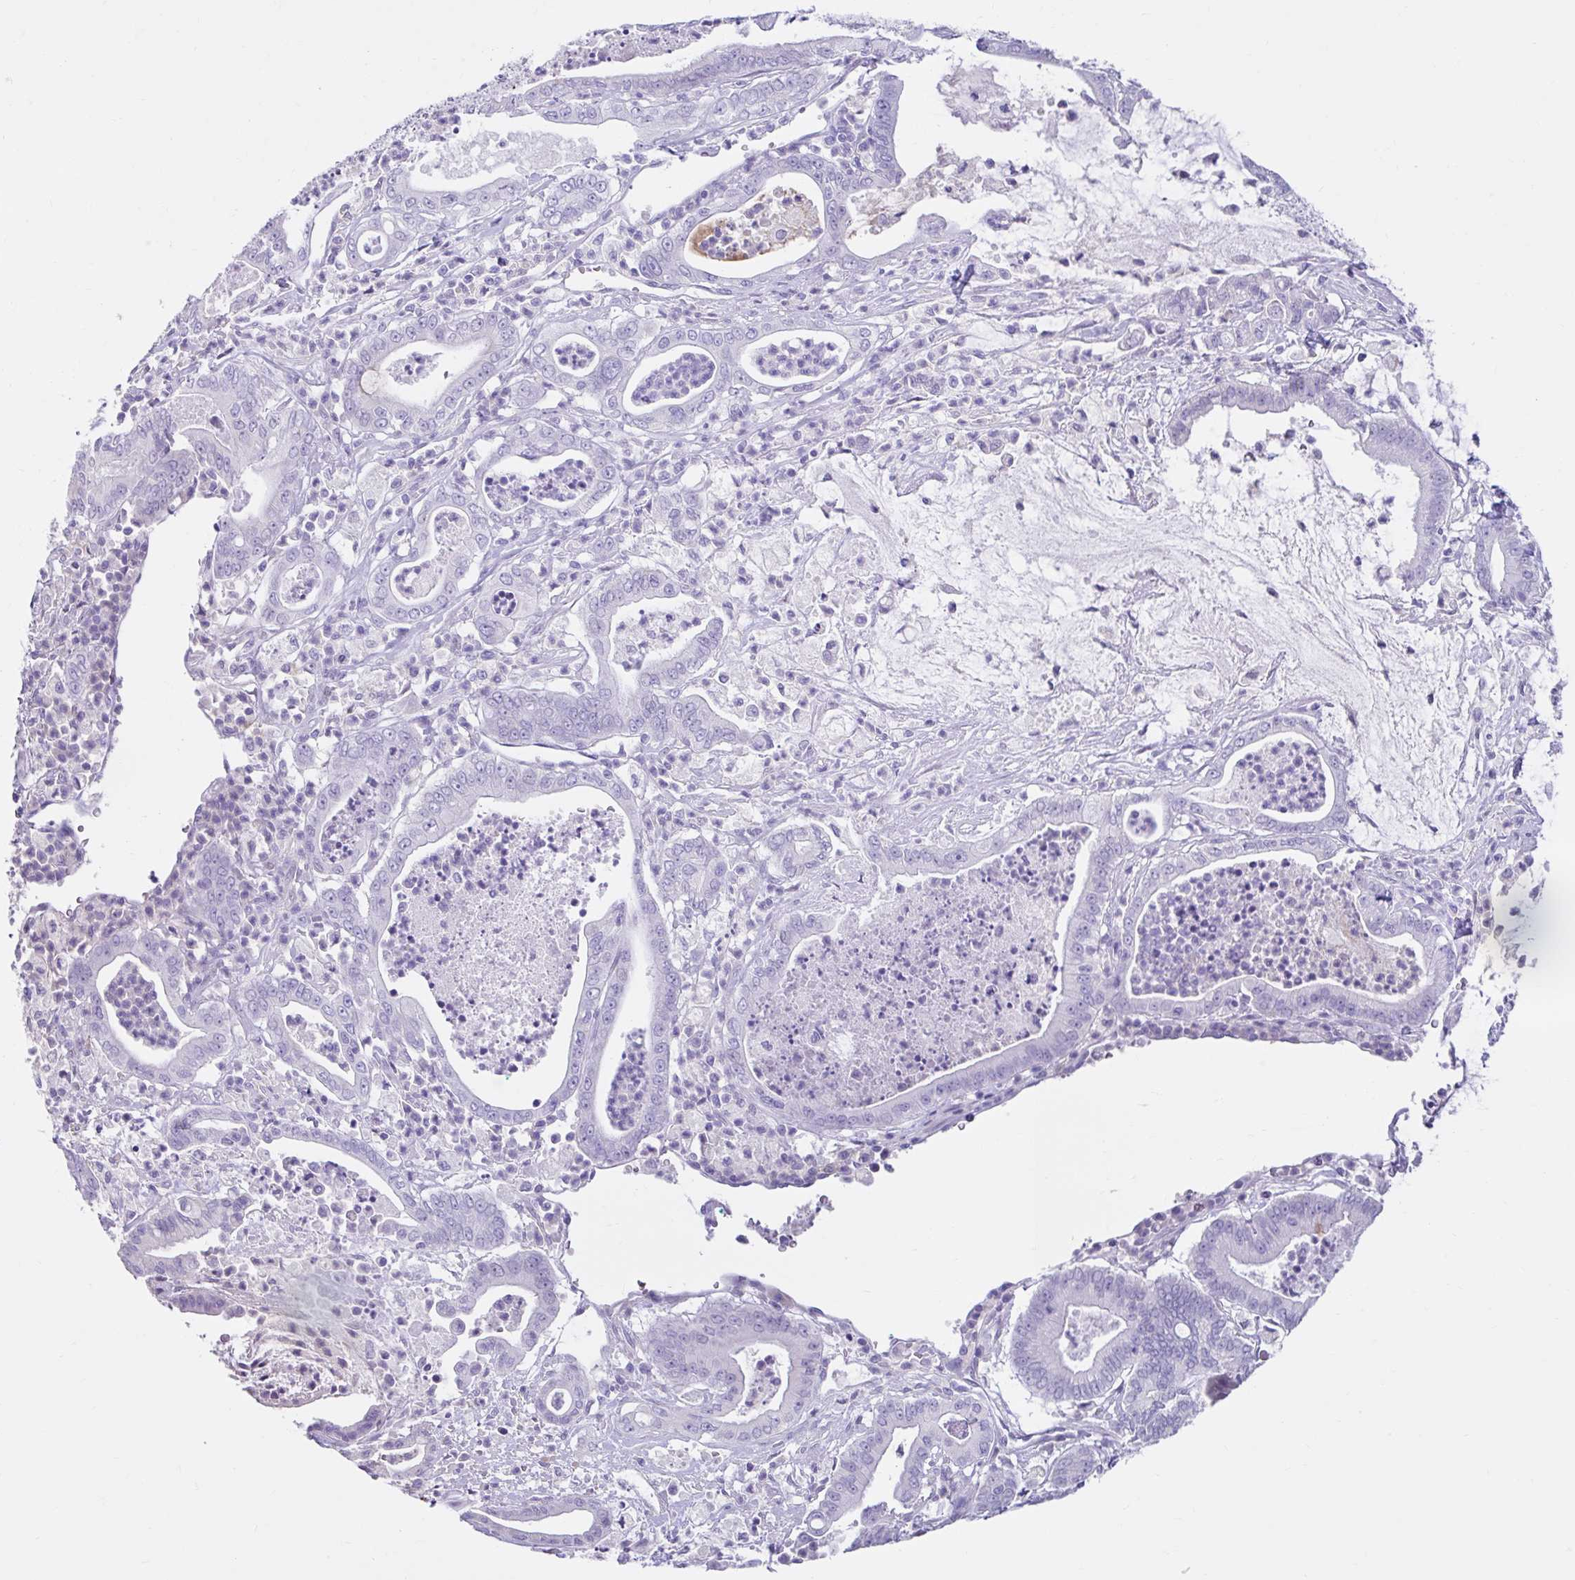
{"staining": {"intensity": "negative", "quantity": "none", "location": "none"}, "tissue": "pancreatic cancer", "cell_type": "Tumor cells", "image_type": "cancer", "snomed": [{"axis": "morphology", "description": "Adenocarcinoma, NOS"}, {"axis": "topography", "description": "Pancreas"}], "caption": "This photomicrograph is of pancreatic cancer (adenocarcinoma) stained with IHC to label a protein in brown with the nuclei are counter-stained blue. There is no expression in tumor cells.", "gene": "NHLH2", "patient": {"sex": "male", "age": 71}}